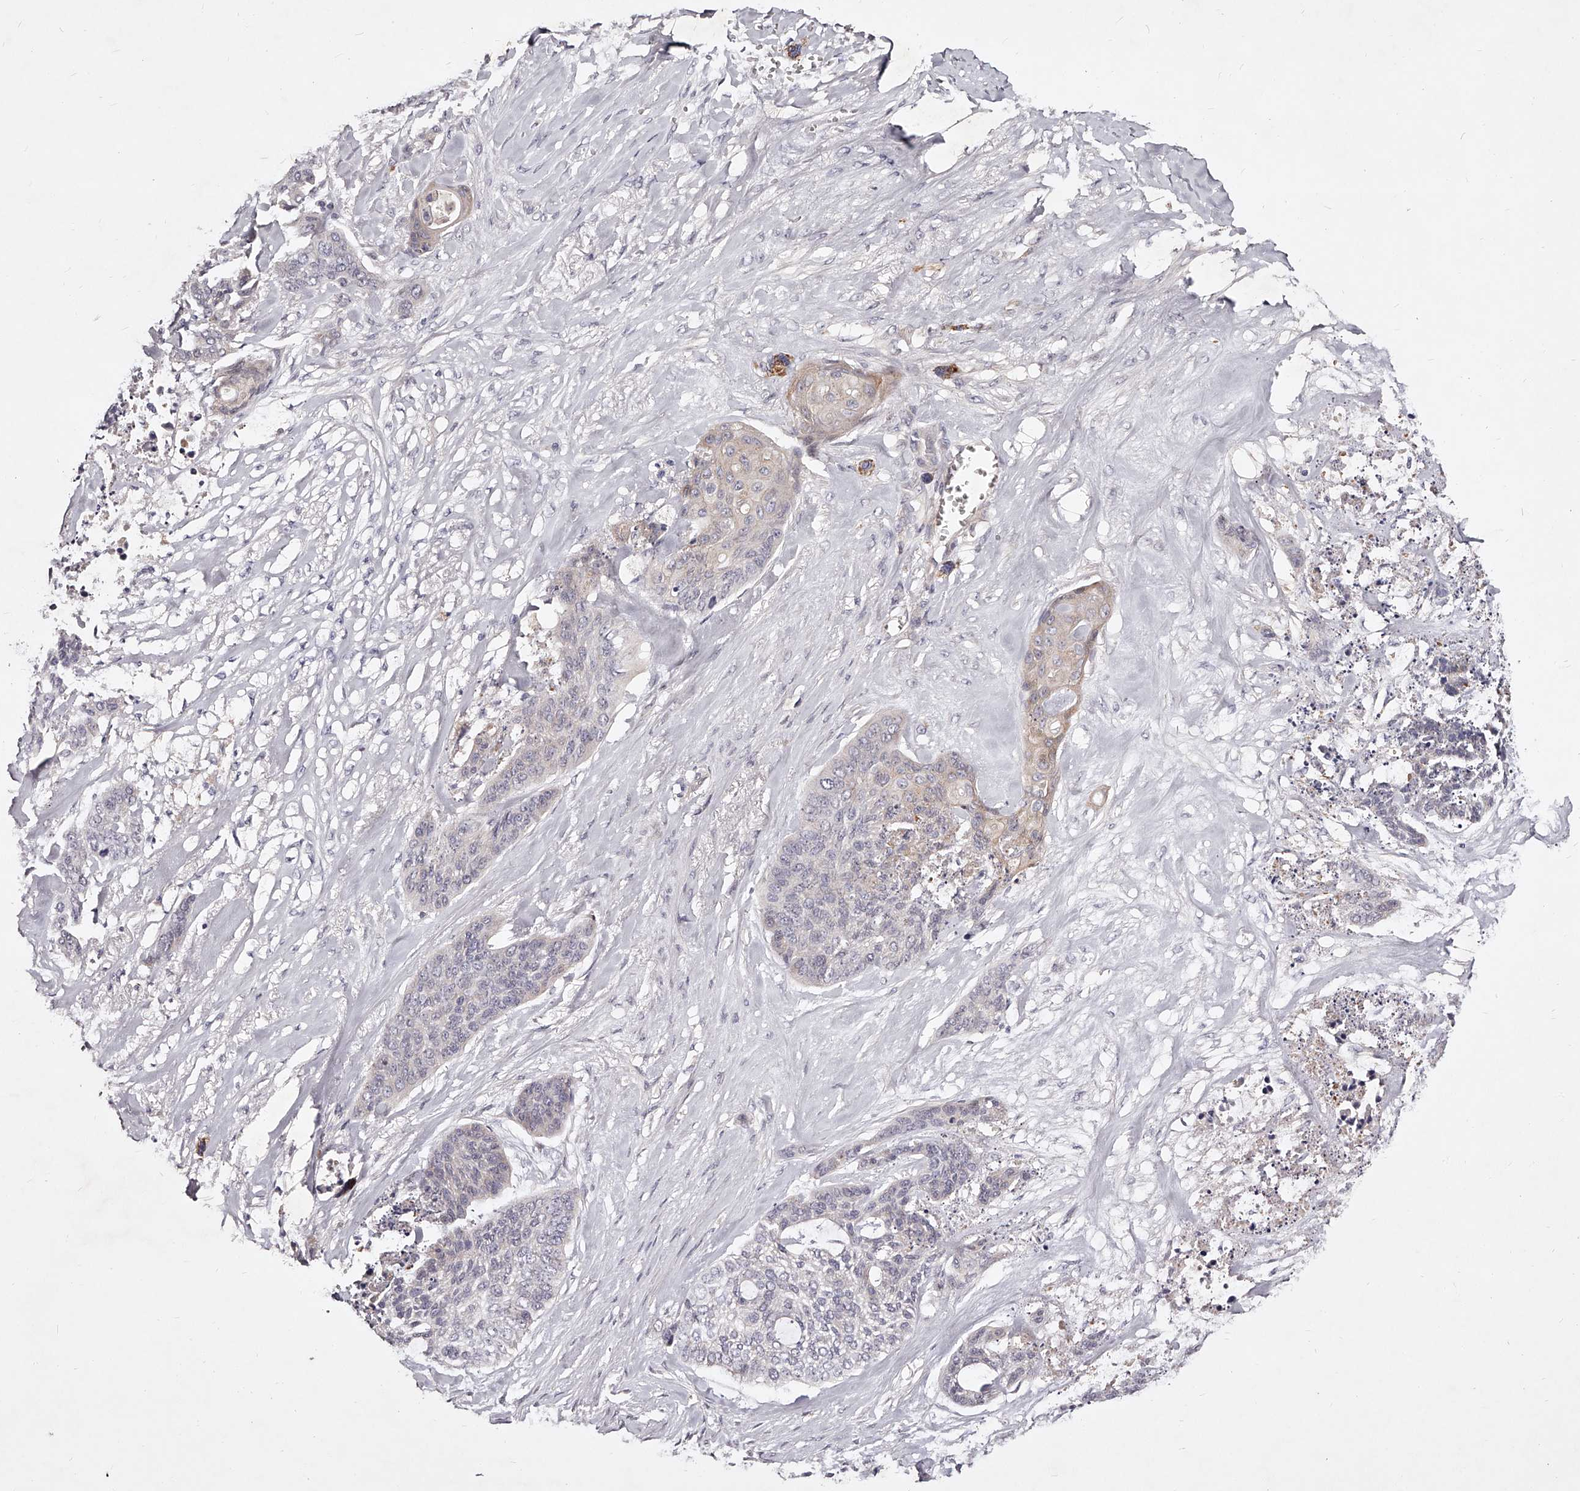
{"staining": {"intensity": "negative", "quantity": "none", "location": "none"}, "tissue": "skin cancer", "cell_type": "Tumor cells", "image_type": "cancer", "snomed": [{"axis": "morphology", "description": "Basal cell carcinoma"}, {"axis": "topography", "description": "Skin"}], "caption": "This is an IHC photomicrograph of human basal cell carcinoma (skin). There is no staining in tumor cells.", "gene": "PHACTR1", "patient": {"sex": "female", "age": 64}}